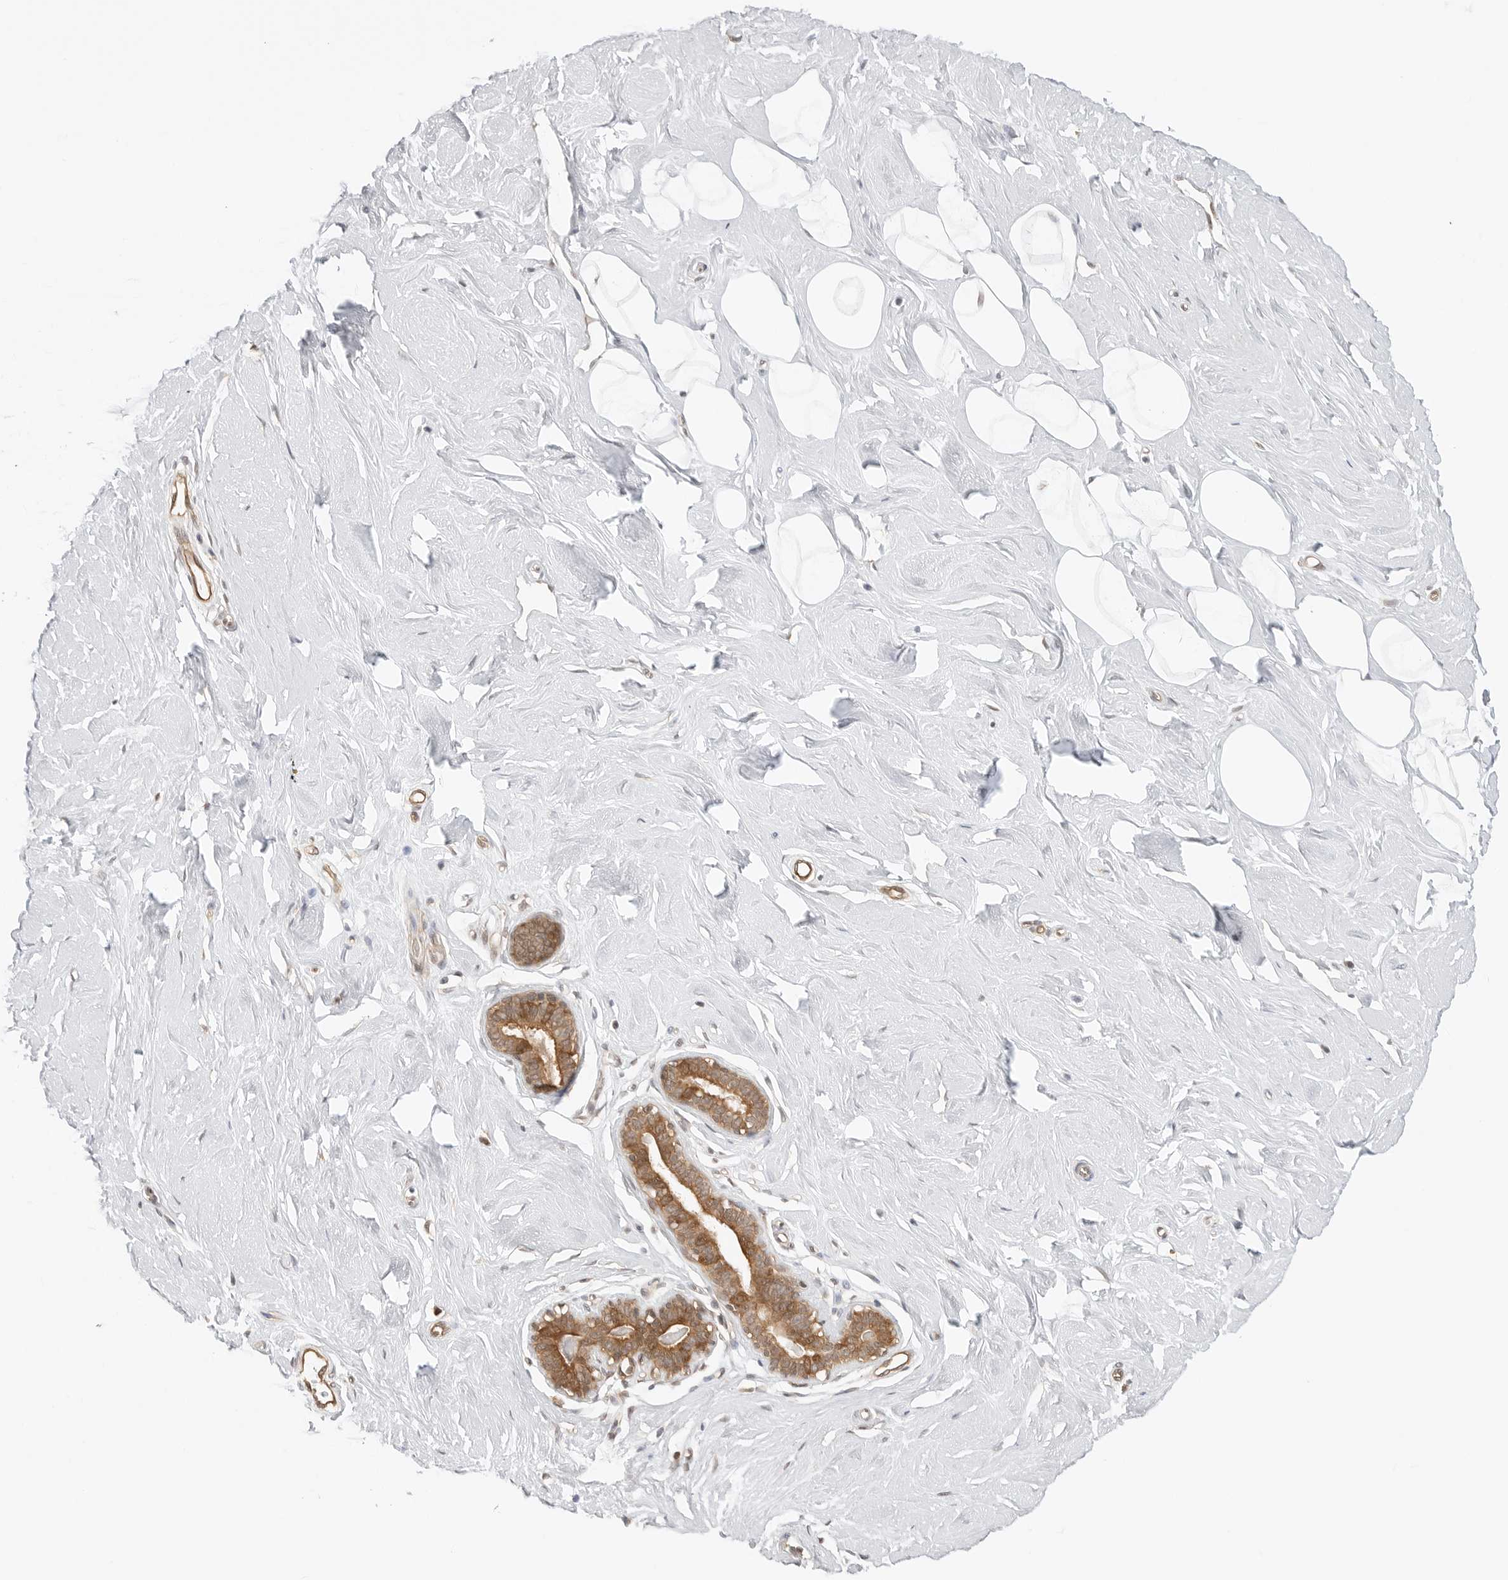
{"staining": {"intensity": "strong", "quantity": ">75%", "location": "cytoplasmic/membranous,nuclear"}, "tissue": "breast", "cell_type": "Glandular cells", "image_type": "normal", "snomed": [{"axis": "morphology", "description": "Normal tissue, NOS"}, {"axis": "topography", "description": "Breast"}], "caption": "Strong cytoplasmic/membranous,nuclear expression for a protein is seen in about >75% of glandular cells of unremarkable breast using immunohistochemistry.", "gene": "NUDC", "patient": {"sex": "female", "age": 23}}